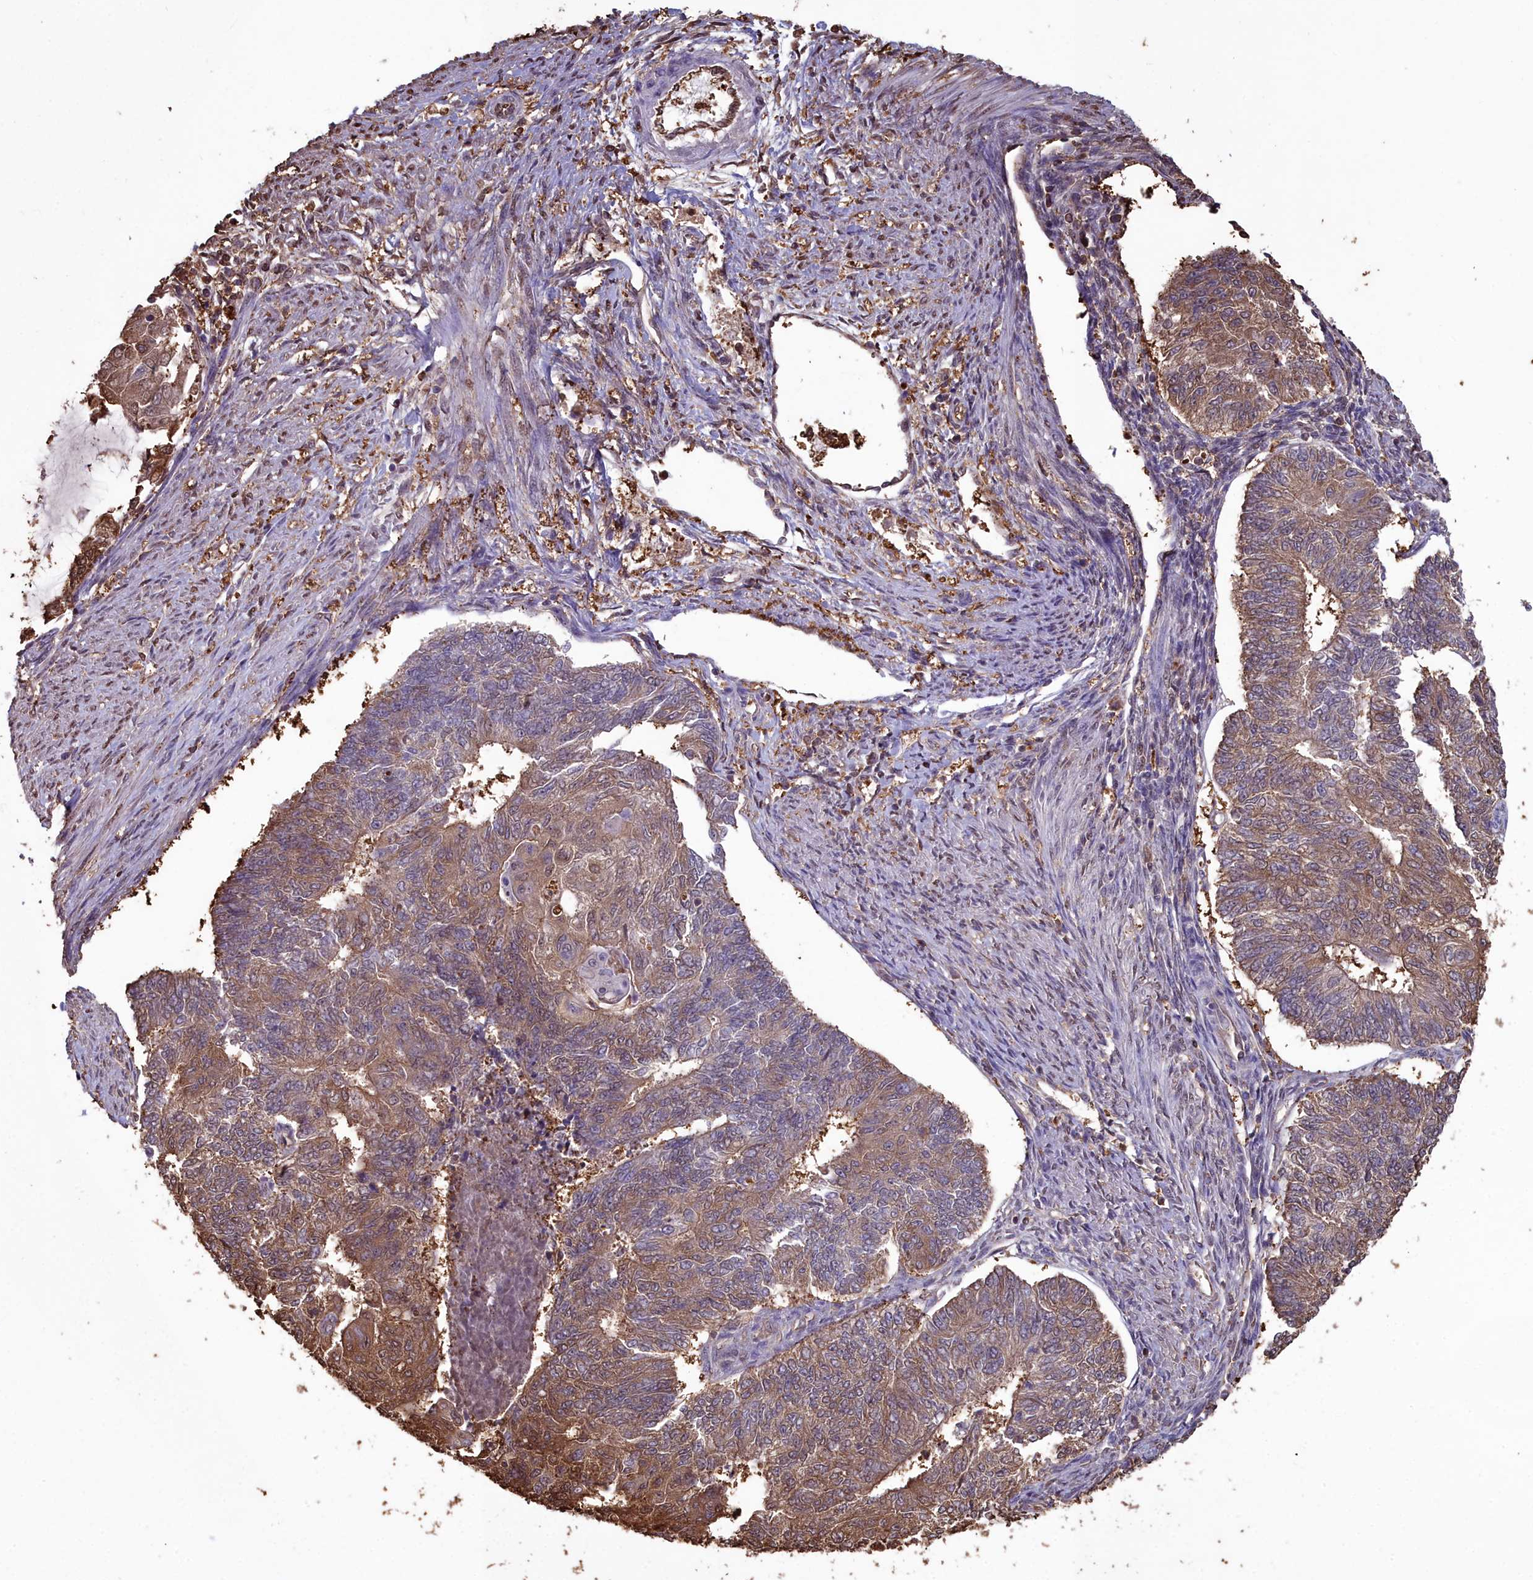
{"staining": {"intensity": "moderate", "quantity": ">75%", "location": "cytoplasmic/membranous"}, "tissue": "endometrial cancer", "cell_type": "Tumor cells", "image_type": "cancer", "snomed": [{"axis": "morphology", "description": "Adenocarcinoma, NOS"}, {"axis": "topography", "description": "Endometrium"}], "caption": "Immunohistochemical staining of endometrial cancer (adenocarcinoma) reveals medium levels of moderate cytoplasmic/membranous protein expression in approximately >75% of tumor cells. The staining was performed using DAB to visualize the protein expression in brown, while the nuclei were stained in blue with hematoxylin (Magnification: 20x).", "gene": "GAPDH", "patient": {"sex": "female", "age": 32}}